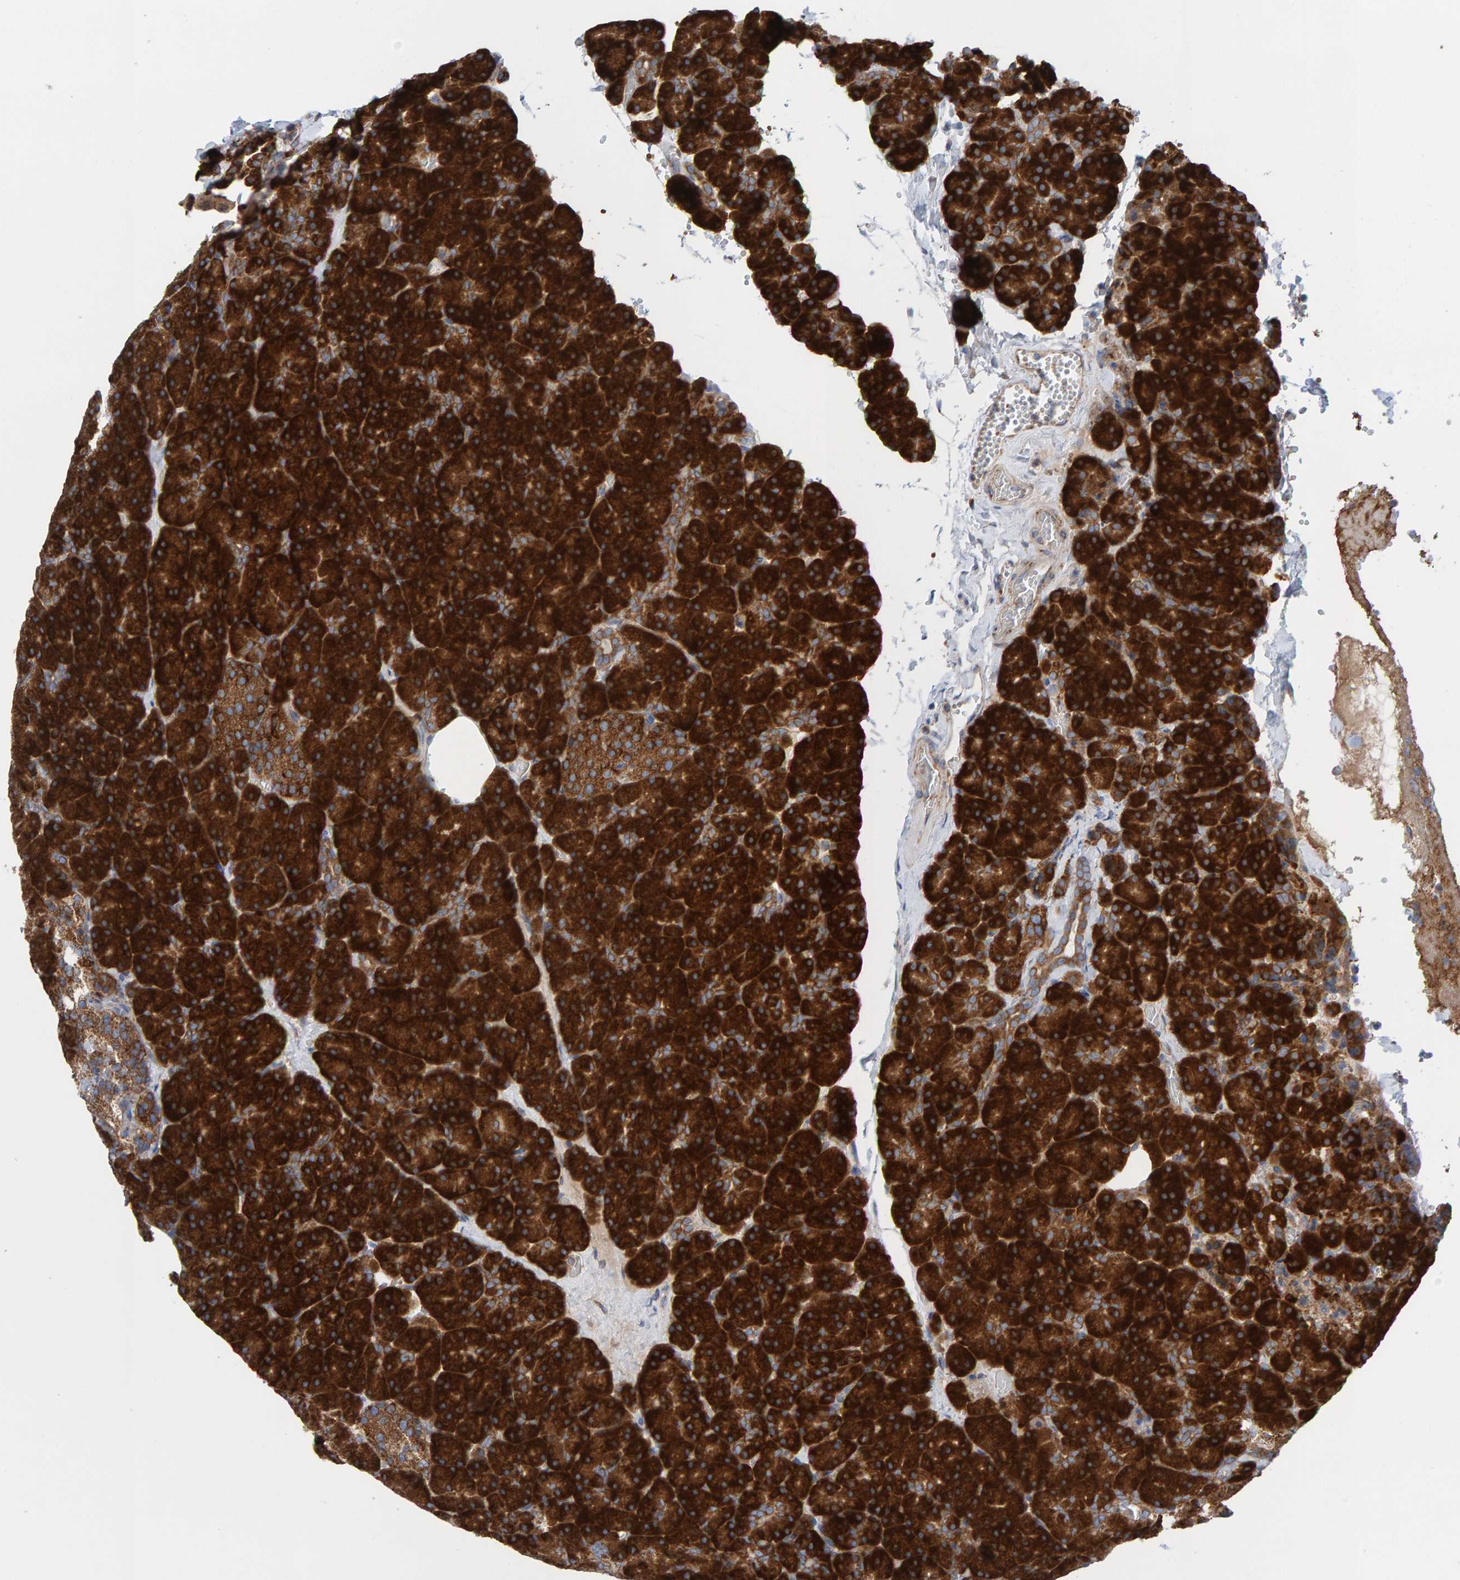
{"staining": {"intensity": "strong", "quantity": ">75%", "location": "cytoplasmic/membranous"}, "tissue": "pancreas", "cell_type": "Exocrine glandular cells", "image_type": "normal", "snomed": [{"axis": "morphology", "description": "Normal tissue, NOS"}, {"axis": "morphology", "description": "Carcinoid, malignant, NOS"}, {"axis": "topography", "description": "Pancreas"}], "caption": "Immunohistochemical staining of normal pancreas shows >75% levels of strong cytoplasmic/membranous protein positivity in approximately >75% of exocrine glandular cells. (DAB (3,3'-diaminobenzidine) IHC, brown staining for protein, blue staining for nuclei).", "gene": "CDK5RAP3", "patient": {"sex": "female", "age": 35}}